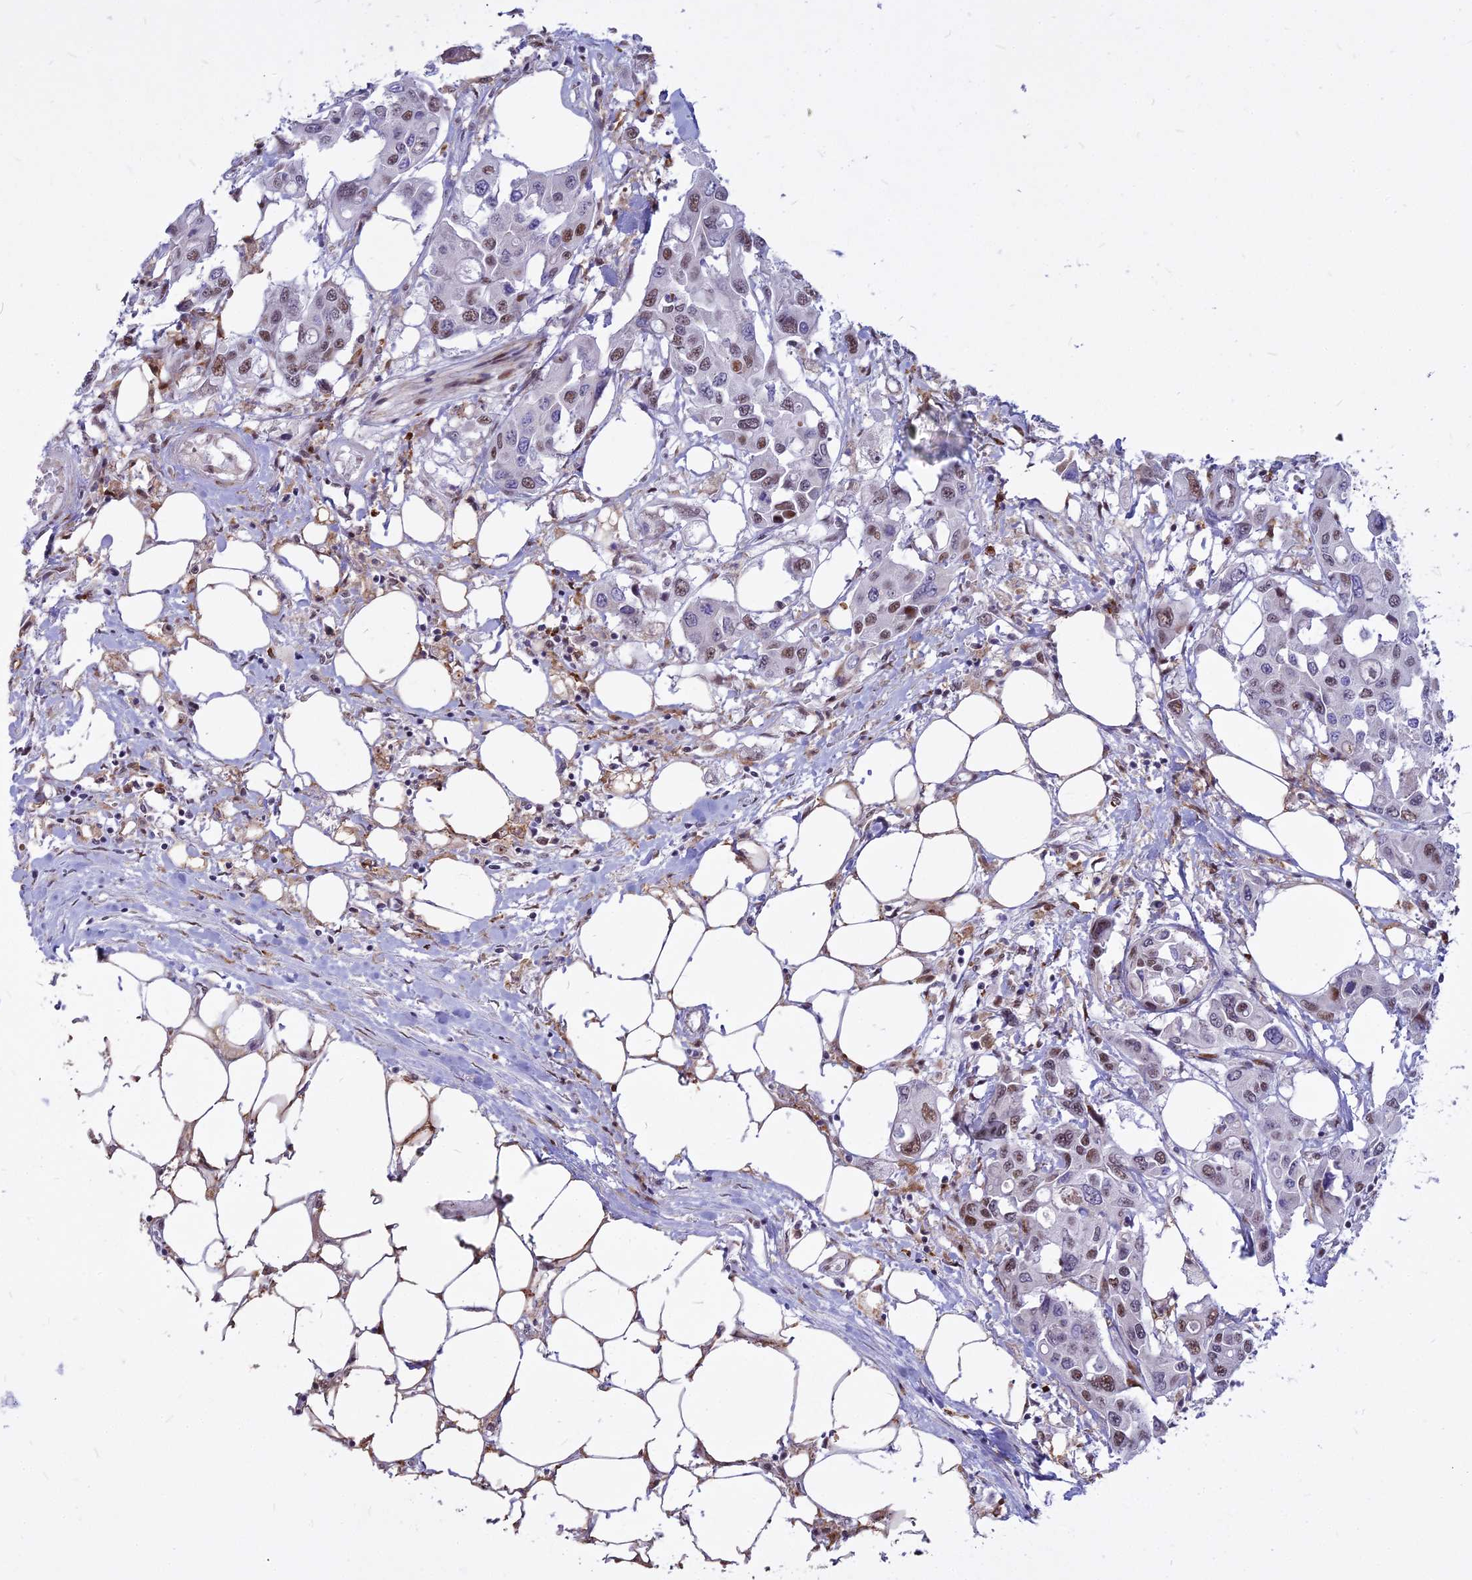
{"staining": {"intensity": "moderate", "quantity": "25%-75%", "location": "nuclear"}, "tissue": "colorectal cancer", "cell_type": "Tumor cells", "image_type": "cancer", "snomed": [{"axis": "morphology", "description": "Adenocarcinoma, NOS"}, {"axis": "topography", "description": "Colon"}], "caption": "DAB (3,3'-diaminobenzidine) immunohistochemical staining of colorectal adenocarcinoma demonstrates moderate nuclear protein expression in about 25%-75% of tumor cells.", "gene": "ALG10", "patient": {"sex": "male", "age": 77}}